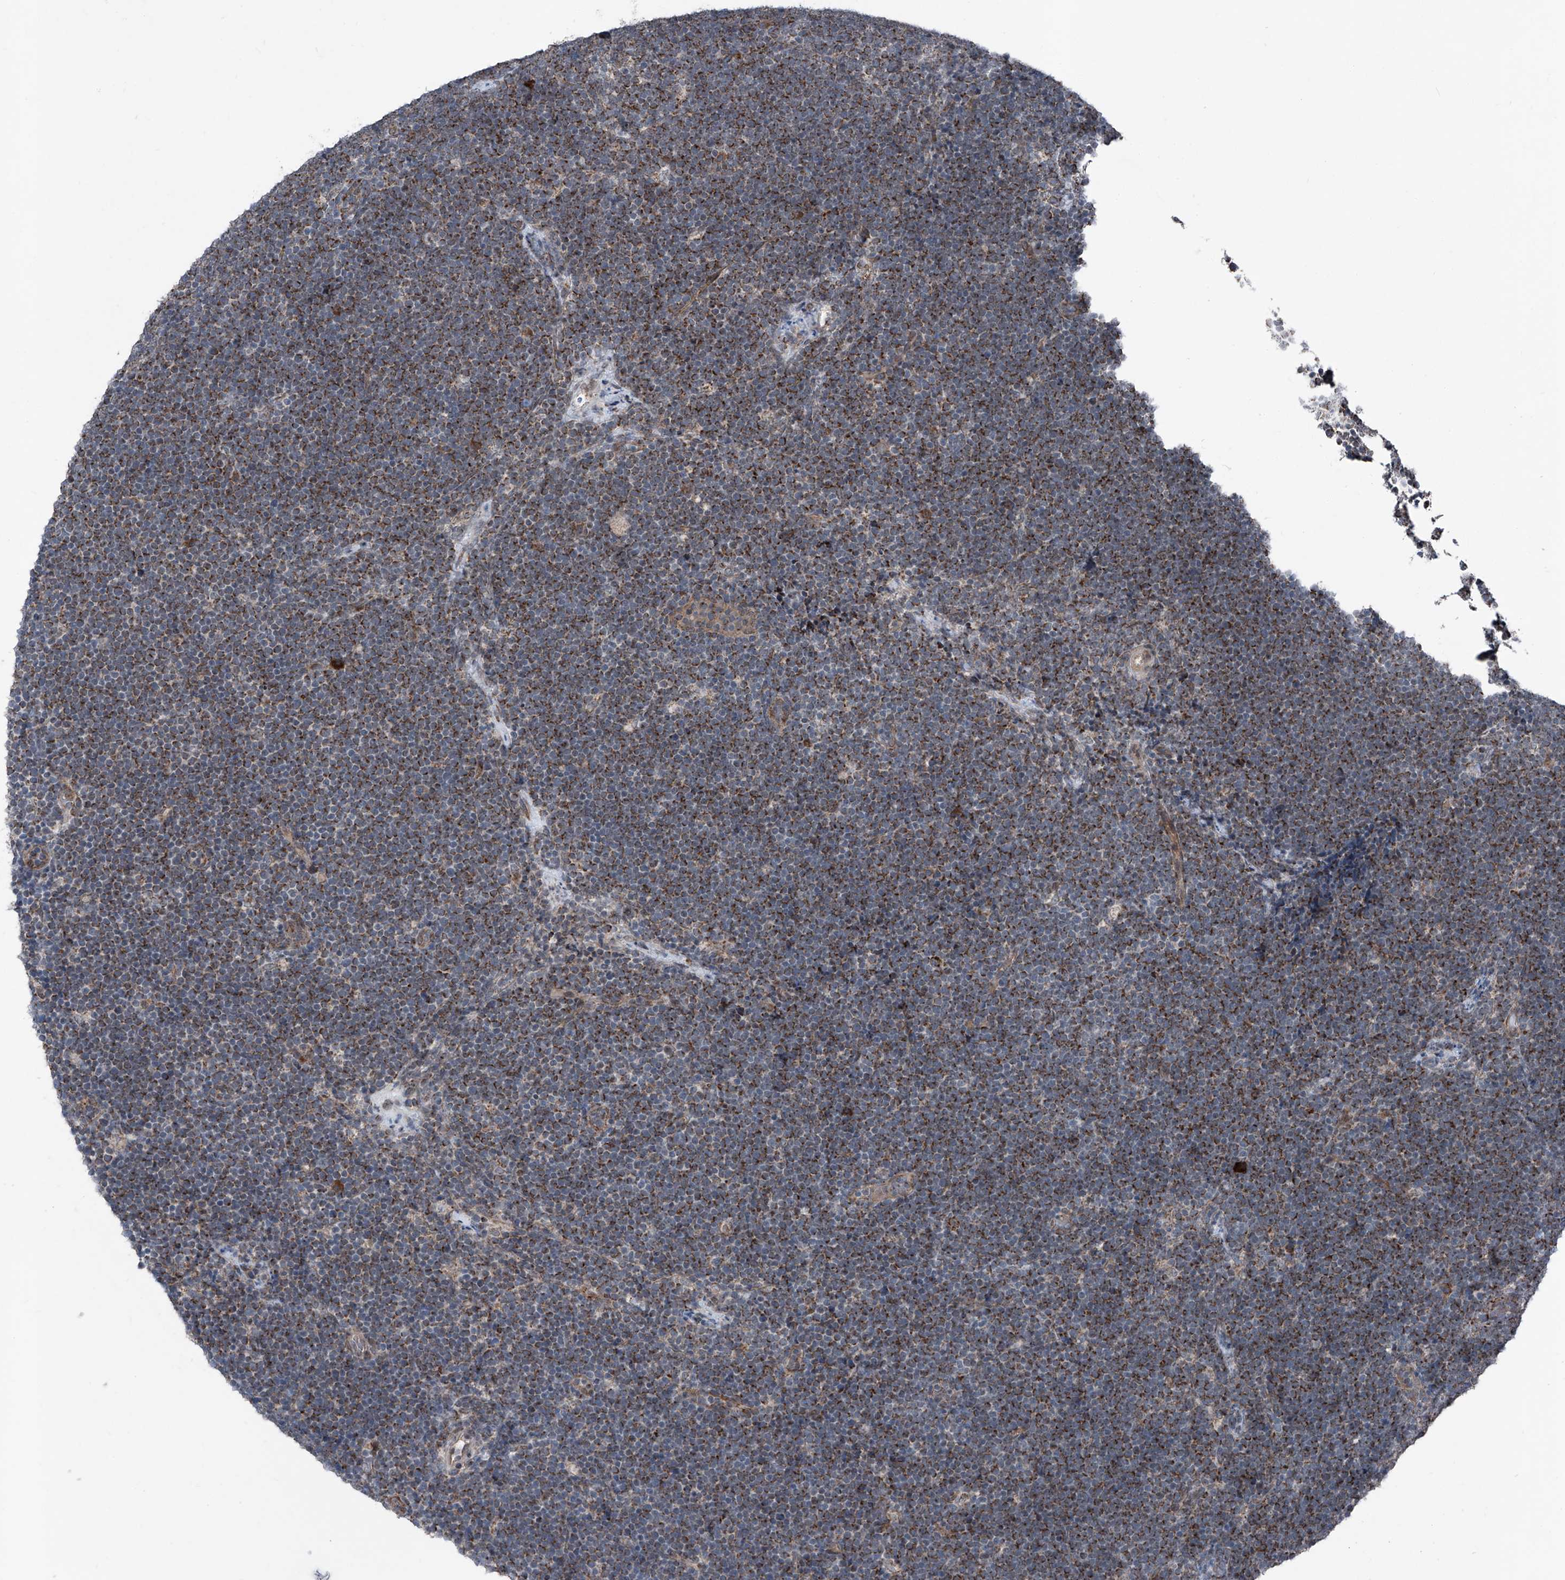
{"staining": {"intensity": "moderate", "quantity": ">75%", "location": "cytoplasmic/membranous"}, "tissue": "lymphoma", "cell_type": "Tumor cells", "image_type": "cancer", "snomed": [{"axis": "morphology", "description": "Malignant lymphoma, non-Hodgkin's type, High grade"}, {"axis": "topography", "description": "Lymph node"}], "caption": "Brown immunohistochemical staining in lymphoma demonstrates moderate cytoplasmic/membranous positivity in approximately >75% of tumor cells.", "gene": "COA7", "patient": {"sex": "male", "age": 13}}